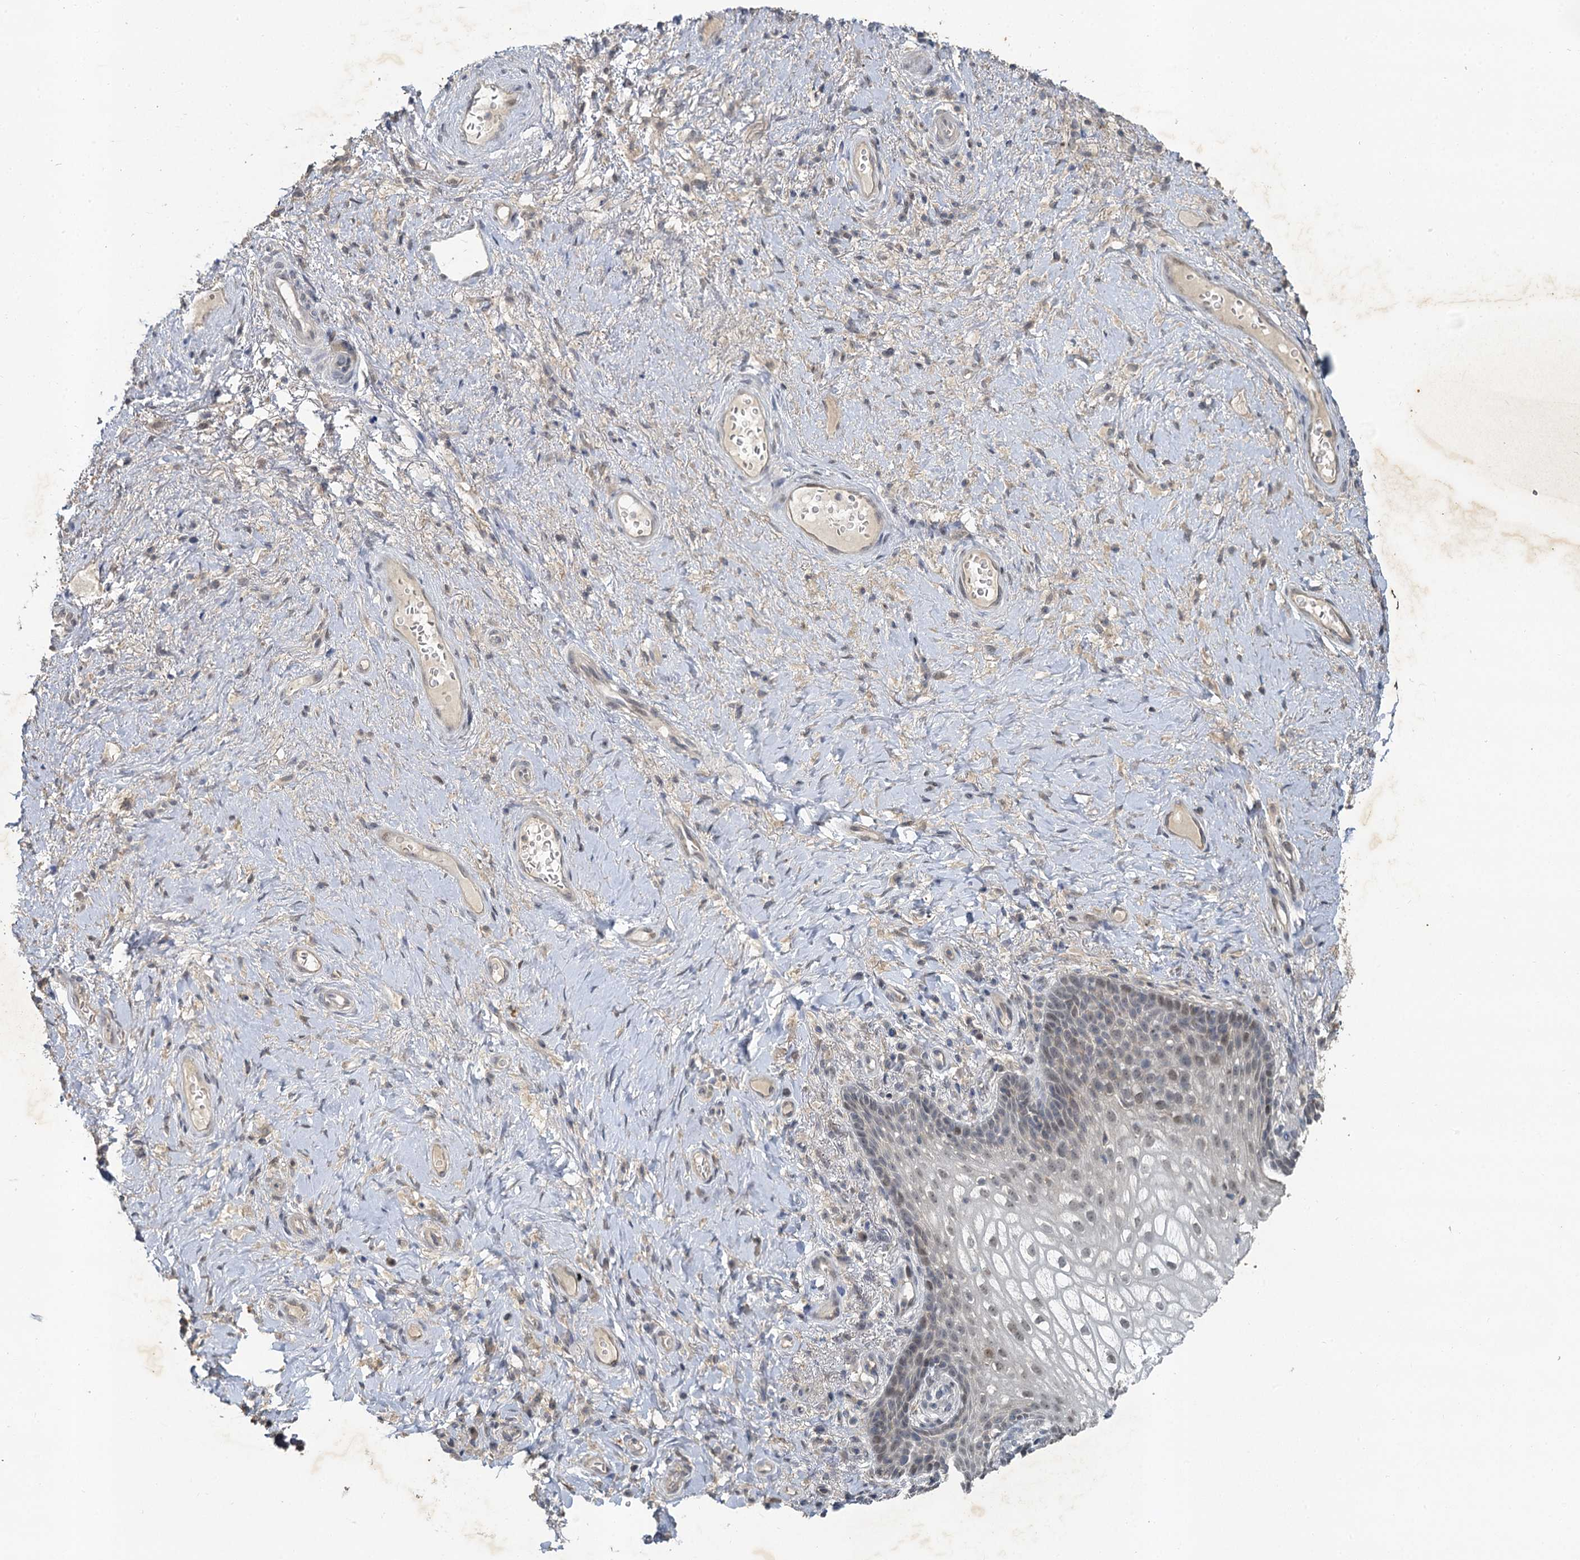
{"staining": {"intensity": "negative", "quantity": "none", "location": "none"}, "tissue": "vagina", "cell_type": "Squamous epithelial cells", "image_type": "normal", "snomed": [{"axis": "morphology", "description": "Normal tissue, NOS"}, {"axis": "topography", "description": "Vagina"}], "caption": "An image of human vagina is negative for staining in squamous epithelial cells. Brightfield microscopy of immunohistochemistry stained with DAB (3,3'-diaminobenzidine) (brown) and hematoxylin (blue), captured at high magnification.", "gene": "MUCL1", "patient": {"sex": "female", "age": 60}}